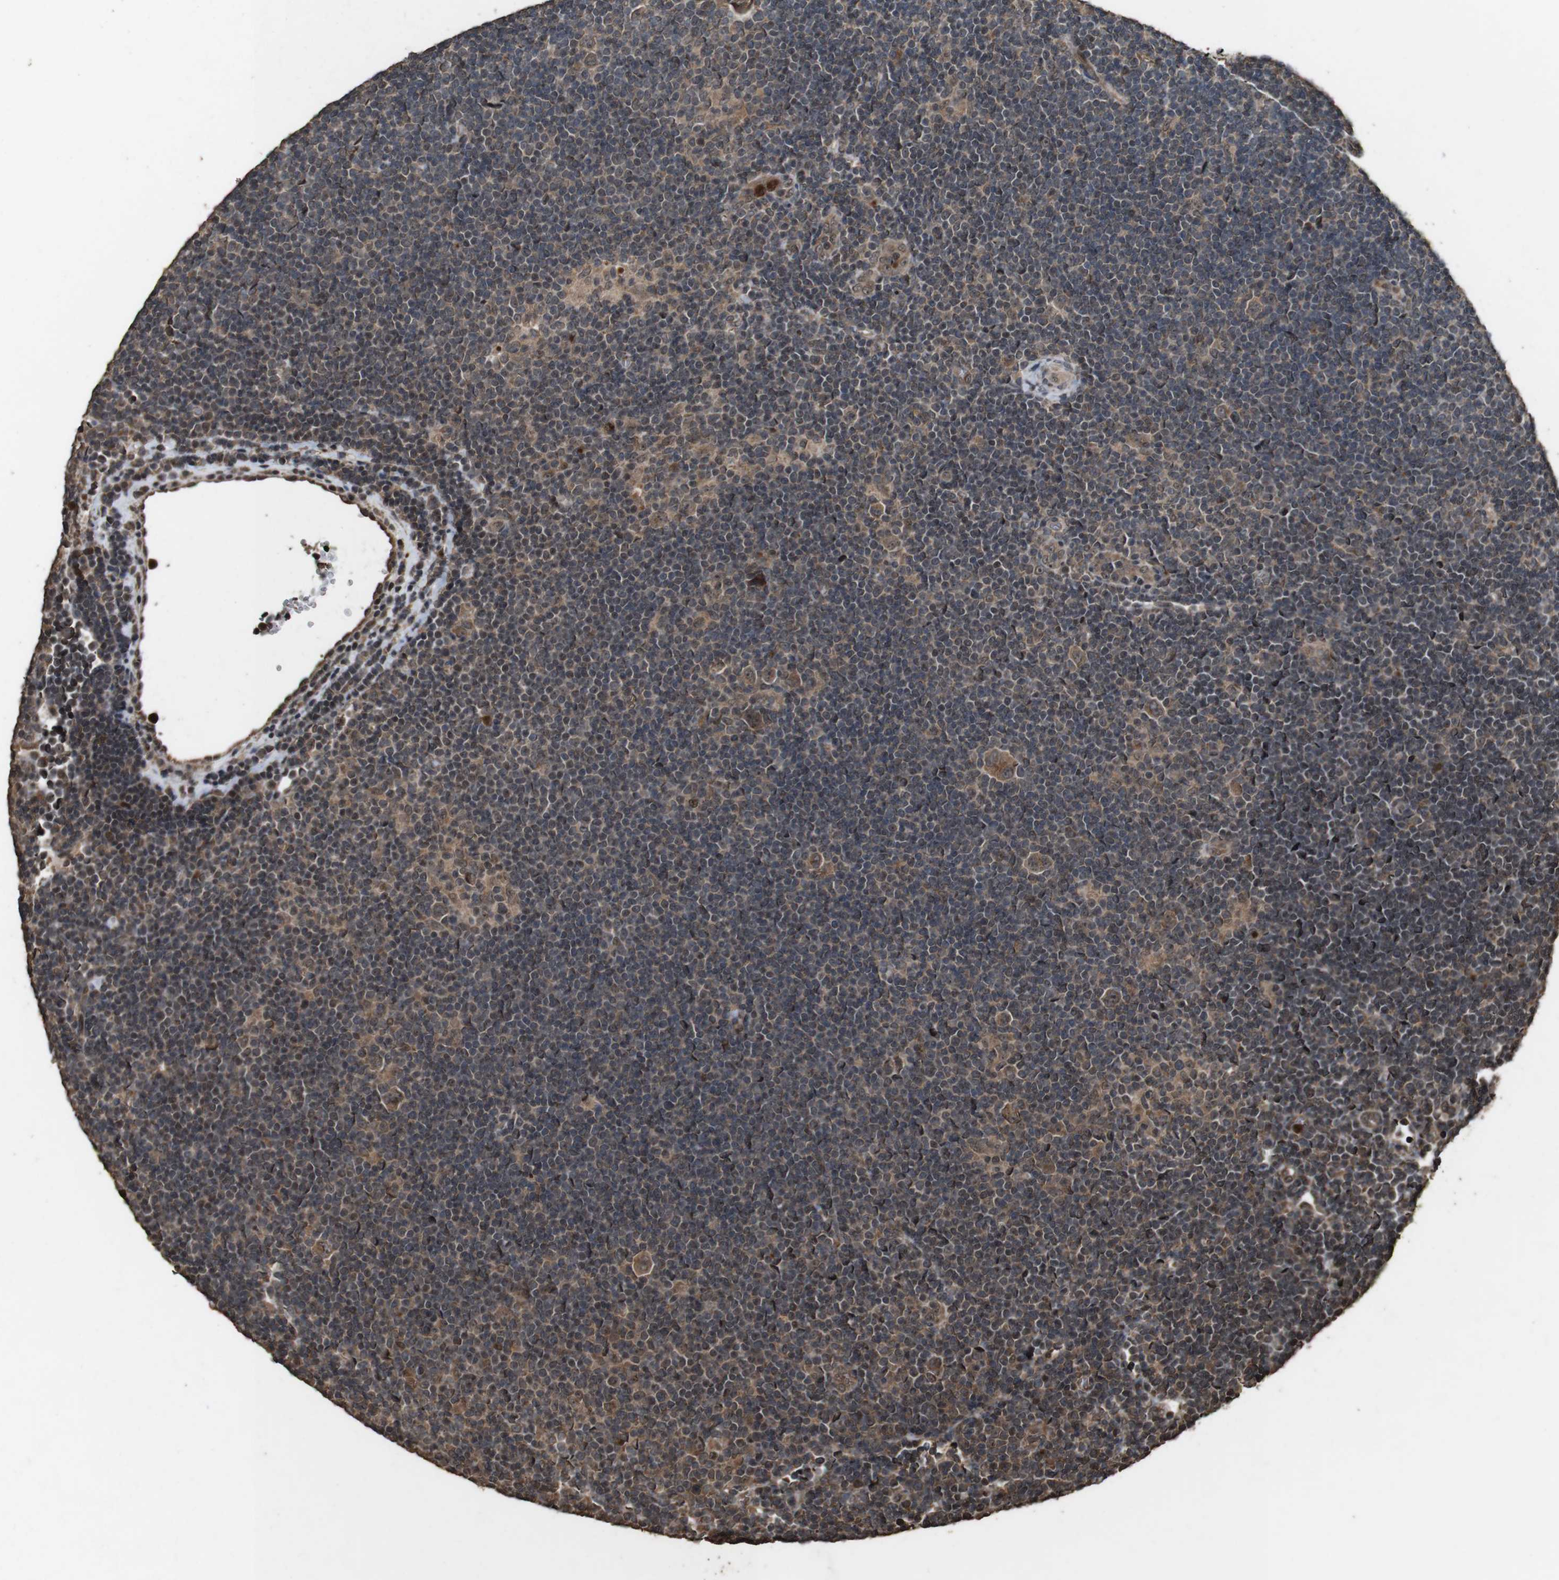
{"staining": {"intensity": "moderate", "quantity": ">75%", "location": "cytoplasmic/membranous"}, "tissue": "lymphoma", "cell_type": "Tumor cells", "image_type": "cancer", "snomed": [{"axis": "morphology", "description": "Hodgkin's disease, NOS"}, {"axis": "topography", "description": "Lymph node"}], "caption": "This micrograph displays immunohistochemistry staining of human Hodgkin's disease, with medium moderate cytoplasmic/membranous staining in about >75% of tumor cells.", "gene": "RRAS2", "patient": {"sex": "female", "age": 57}}